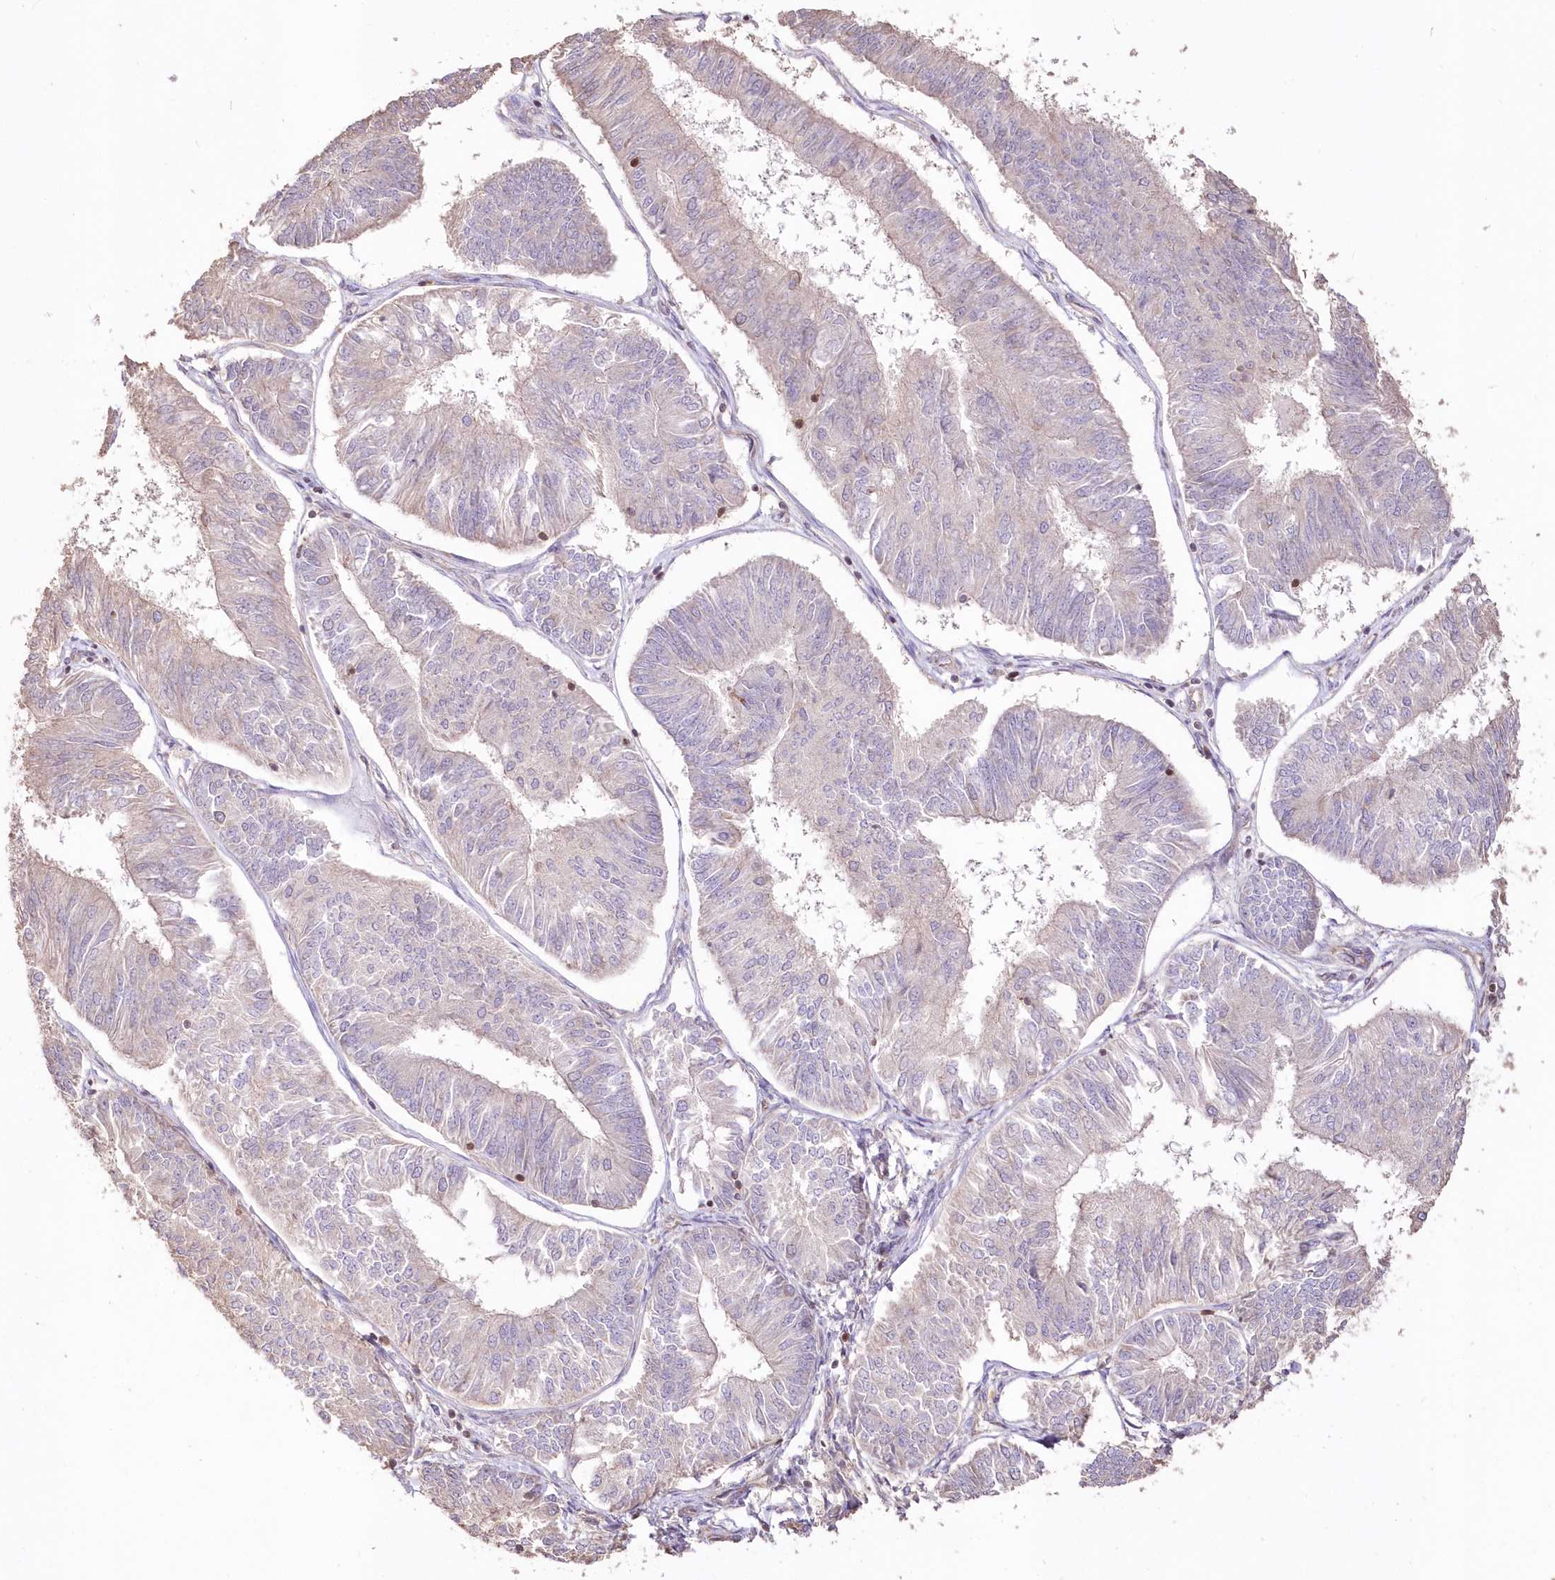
{"staining": {"intensity": "negative", "quantity": "none", "location": "none"}, "tissue": "endometrial cancer", "cell_type": "Tumor cells", "image_type": "cancer", "snomed": [{"axis": "morphology", "description": "Adenocarcinoma, NOS"}, {"axis": "topography", "description": "Endometrium"}], "caption": "The micrograph displays no significant staining in tumor cells of endometrial cancer (adenocarcinoma). (DAB (3,3'-diaminobenzidine) immunohistochemistry, high magnification).", "gene": "STK17B", "patient": {"sex": "female", "age": 58}}